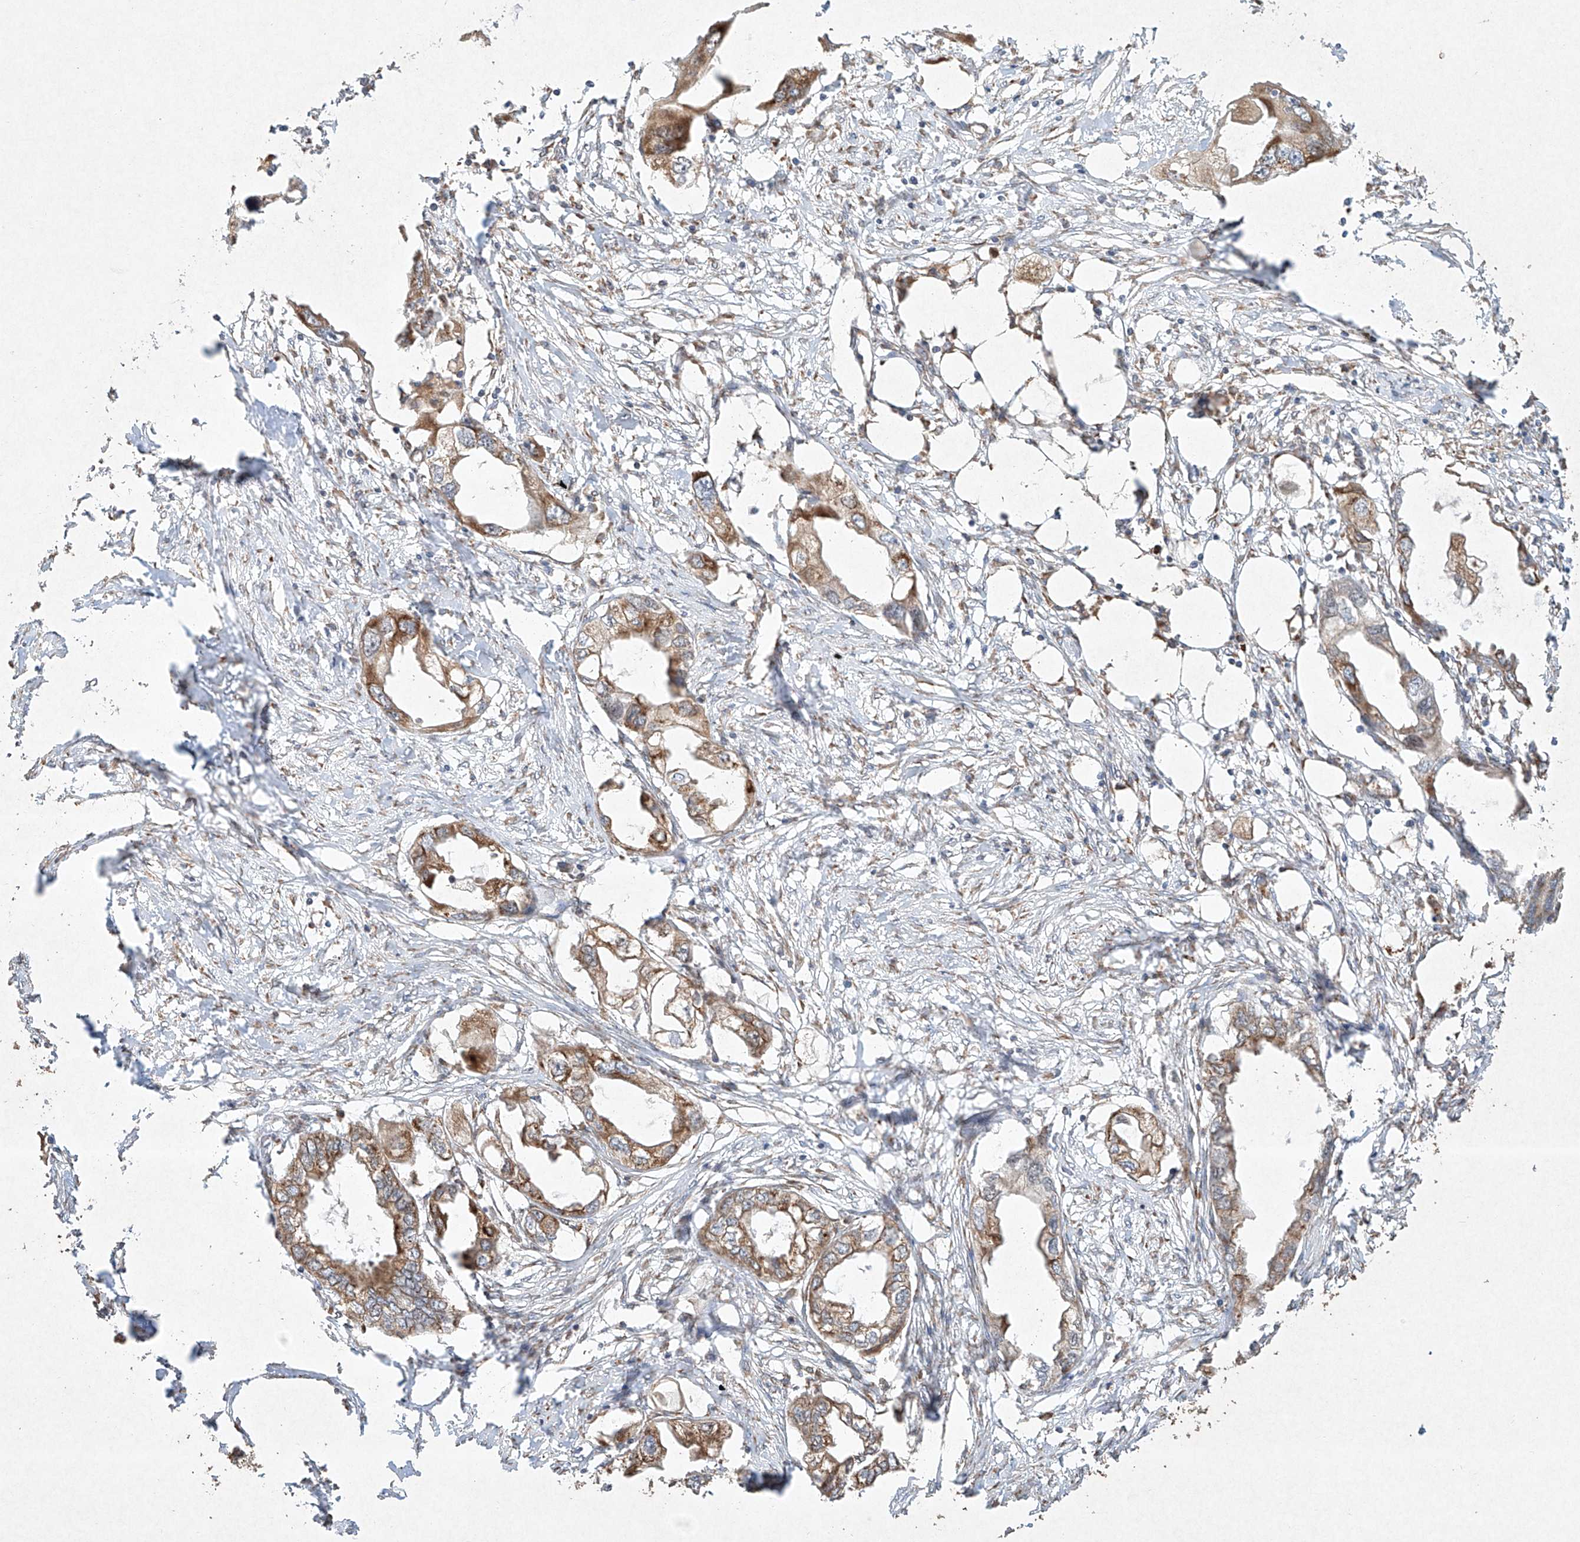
{"staining": {"intensity": "moderate", "quantity": ">75%", "location": "cytoplasmic/membranous"}, "tissue": "endometrial cancer", "cell_type": "Tumor cells", "image_type": "cancer", "snomed": [{"axis": "morphology", "description": "Adenocarcinoma, NOS"}, {"axis": "morphology", "description": "Adenocarcinoma, metastatic, NOS"}, {"axis": "topography", "description": "Adipose tissue"}, {"axis": "topography", "description": "Endometrium"}], "caption": "Tumor cells demonstrate medium levels of moderate cytoplasmic/membranous expression in about >75% of cells in human endometrial cancer (metastatic adenocarcinoma).", "gene": "SEMA3B", "patient": {"sex": "female", "age": 67}}